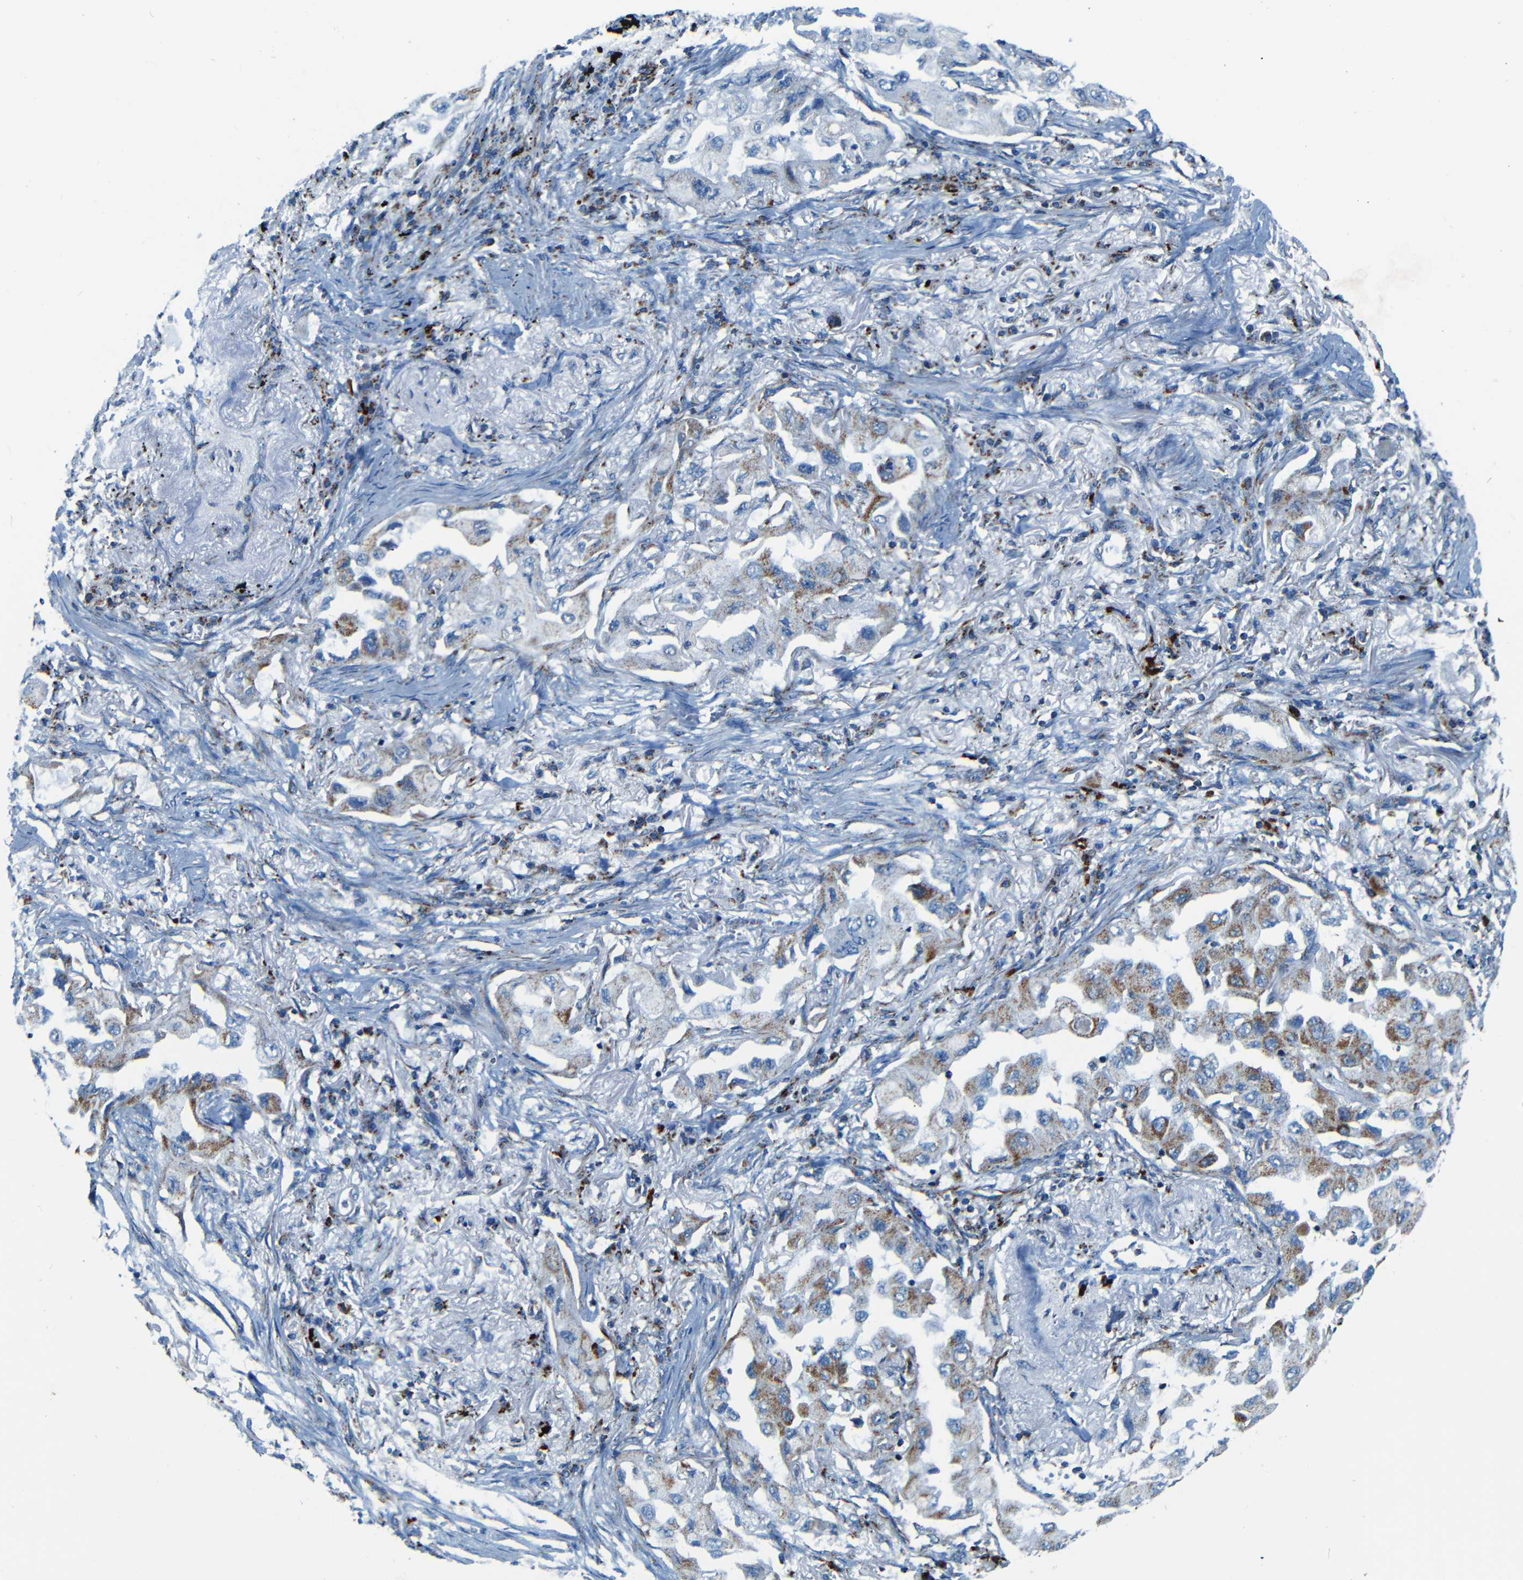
{"staining": {"intensity": "moderate", "quantity": "25%-75%", "location": "cytoplasmic/membranous"}, "tissue": "lung cancer", "cell_type": "Tumor cells", "image_type": "cancer", "snomed": [{"axis": "morphology", "description": "Adenocarcinoma, NOS"}, {"axis": "topography", "description": "Lung"}], "caption": "Immunohistochemical staining of lung adenocarcinoma displays moderate cytoplasmic/membranous protein staining in approximately 25%-75% of tumor cells. (Stains: DAB (3,3'-diaminobenzidine) in brown, nuclei in blue, Microscopy: brightfield microscopy at high magnification).", "gene": "WSCD2", "patient": {"sex": "female", "age": 65}}